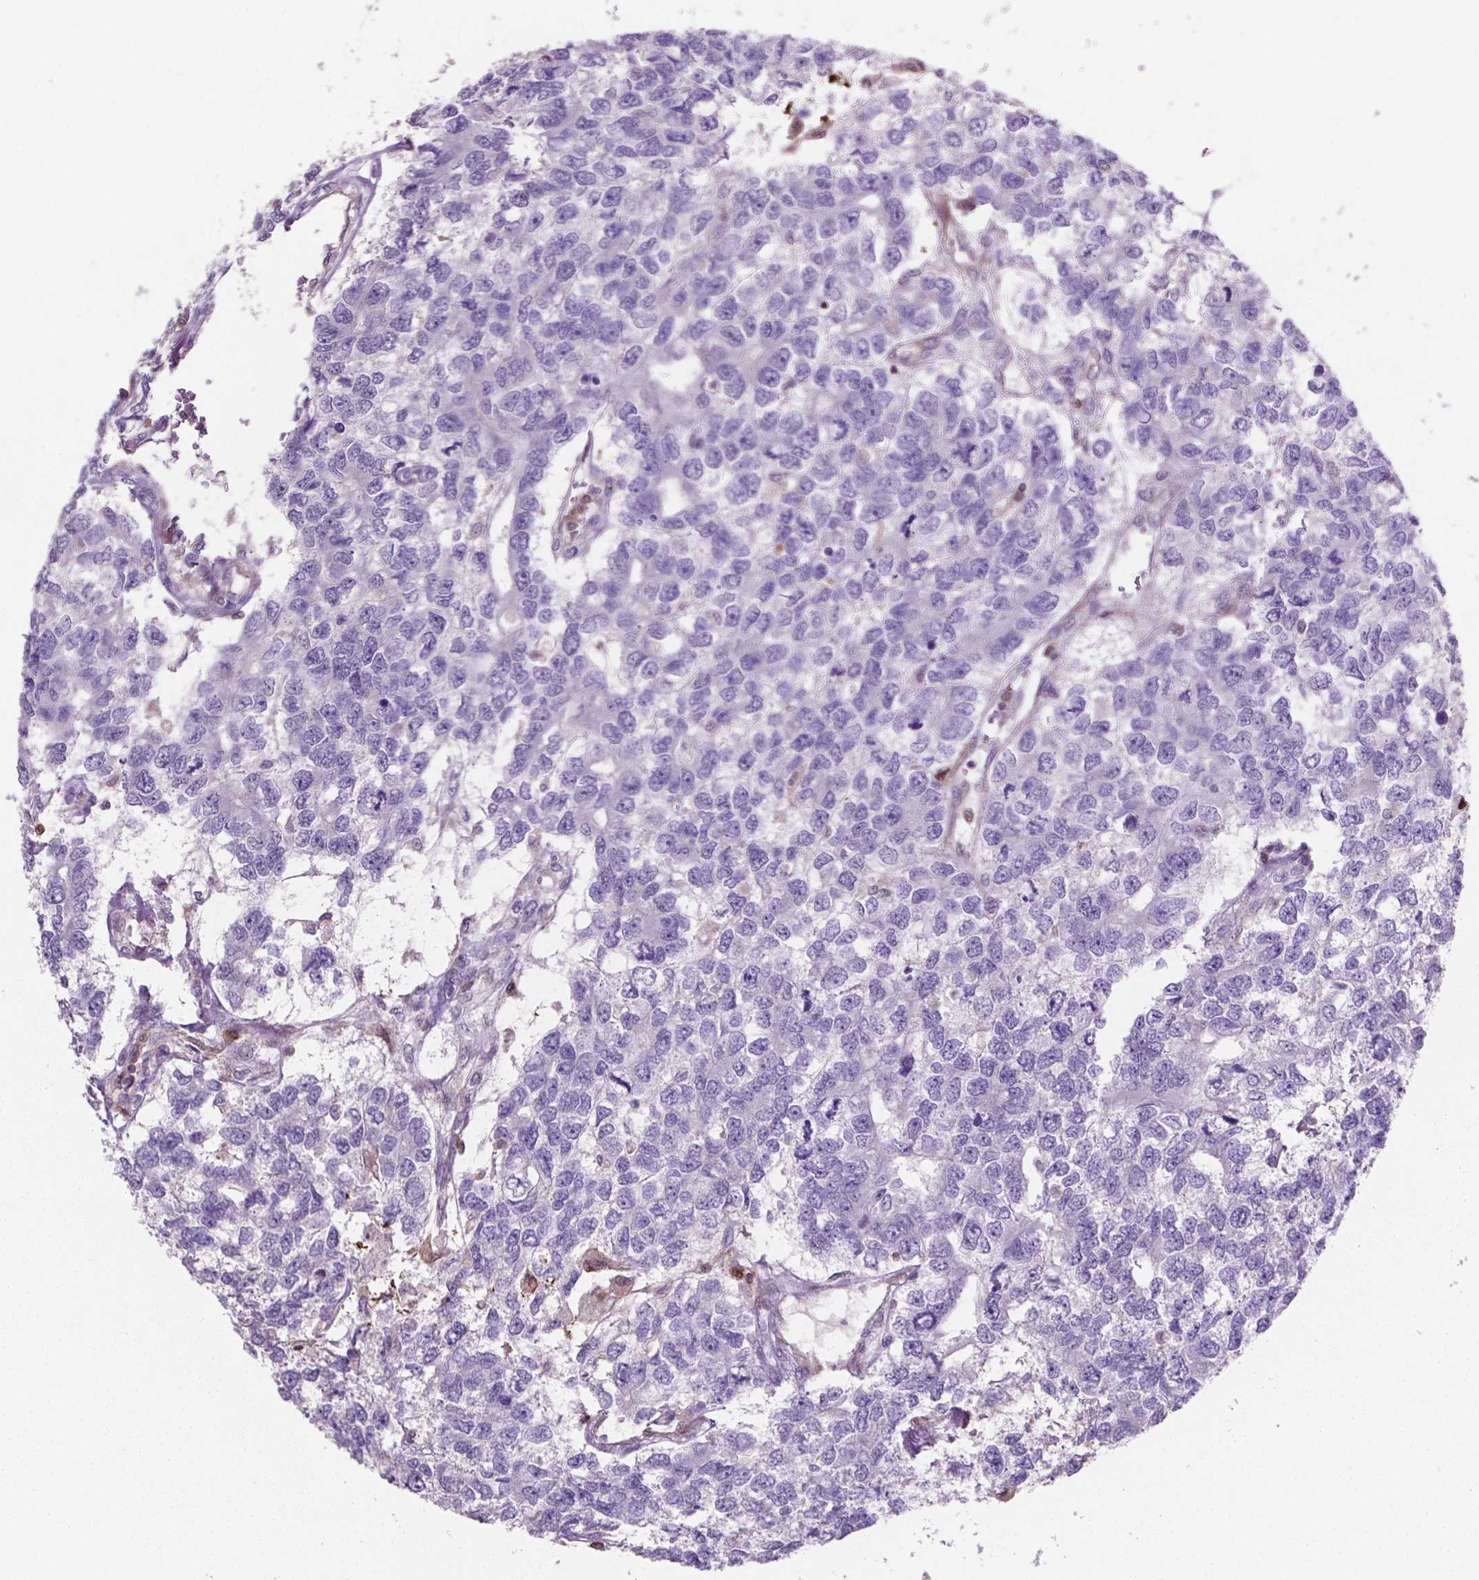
{"staining": {"intensity": "negative", "quantity": "none", "location": "none"}, "tissue": "testis cancer", "cell_type": "Tumor cells", "image_type": "cancer", "snomed": [{"axis": "morphology", "description": "Seminoma, NOS"}, {"axis": "topography", "description": "Testis"}], "caption": "Protein analysis of seminoma (testis) reveals no significant positivity in tumor cells. The staining was performed using DAB to visualize the protein expression in brown, while the nuclei were stained in blue with hematoxylin (Magnification: 20x).", "gene": "LDHA", "patient": {"sex": "male", "age": 52}}